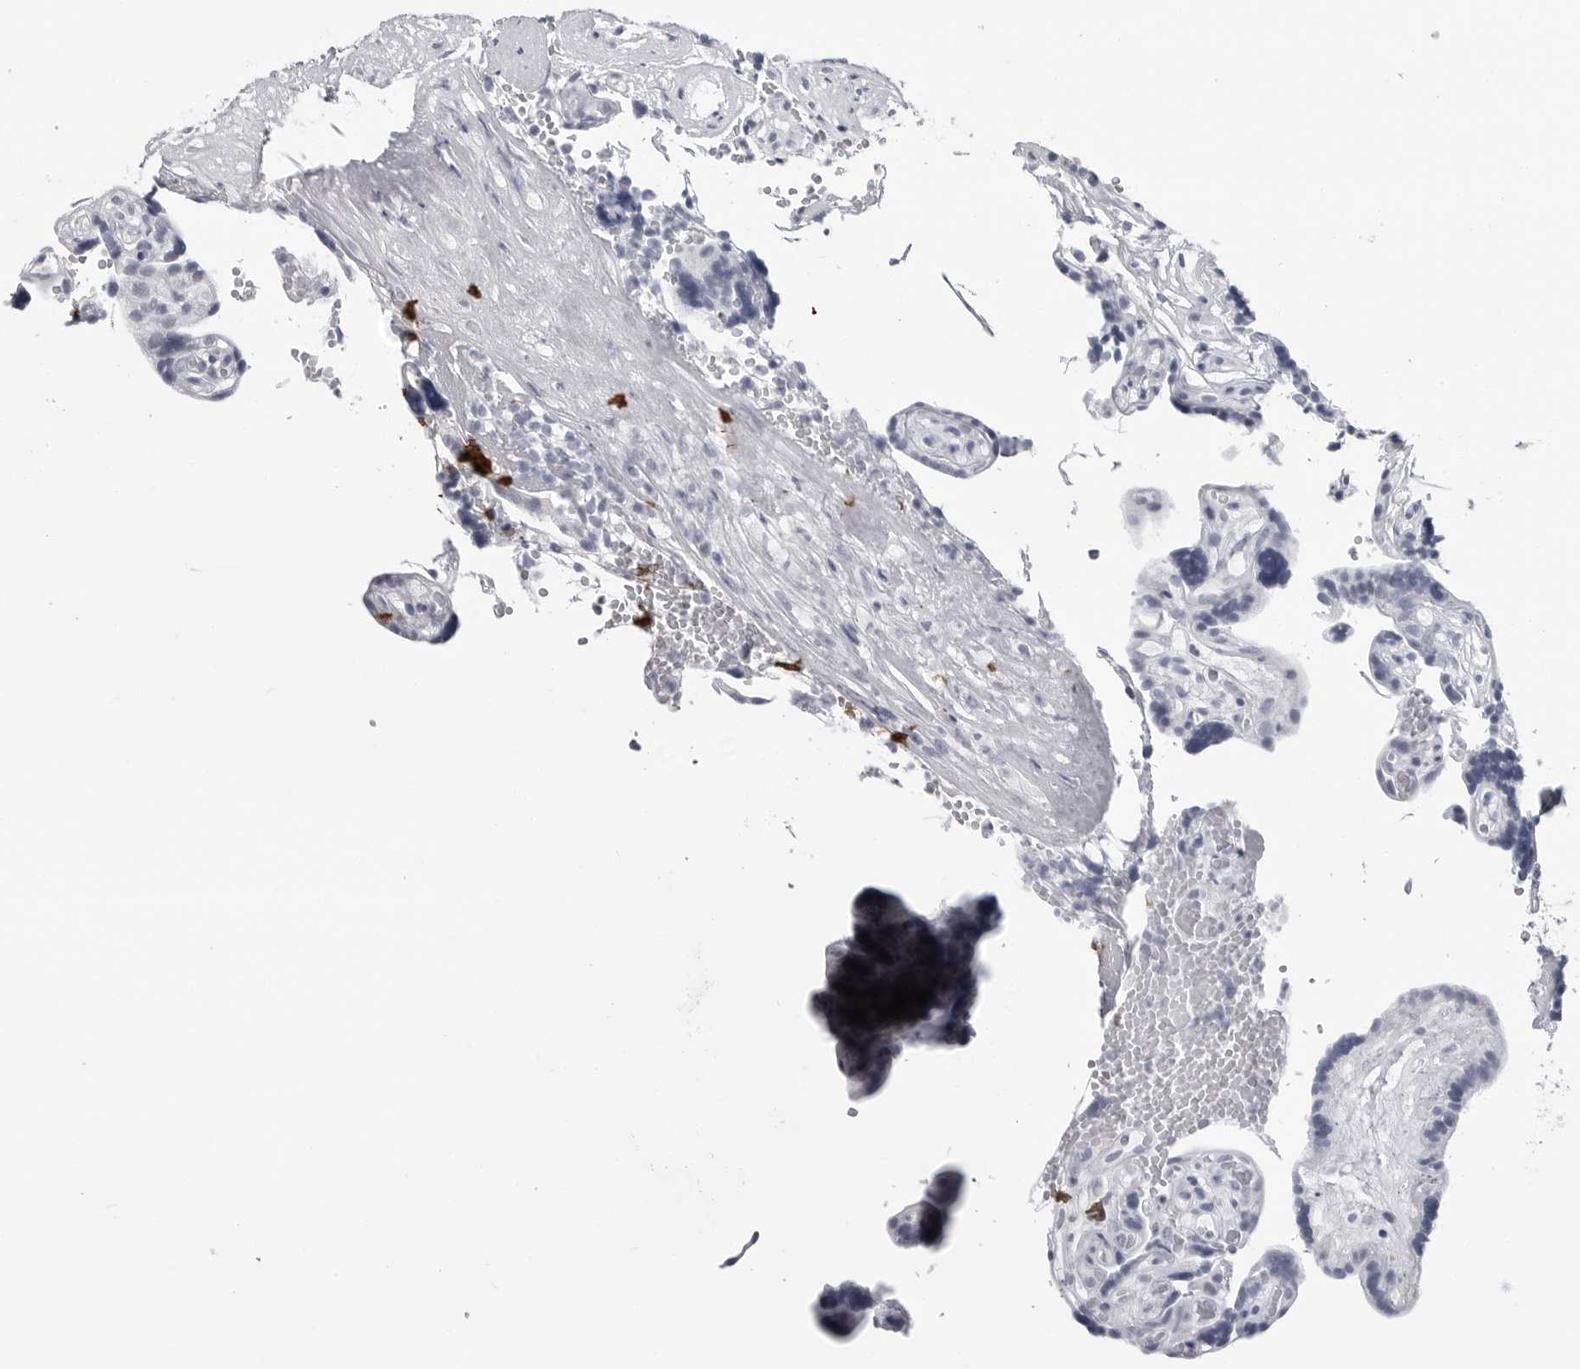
{"staining": {"intensity": "negative", "quantity": "none", "location": "none"}, "tissue": "placenta", "cell_type": "Decidual cells", "image_type": "normal", "snomed": [{"axis": "morphology", "description": "Normal tissue, NOS"}, {"axis": "topography", "description": "Placenta"}], "caption": "Immunohistochemical staining of normal placenta shows no significant staining in decidual cells.", "gene": "PGA3", "patient": {"sex": "female", "age": 30}}